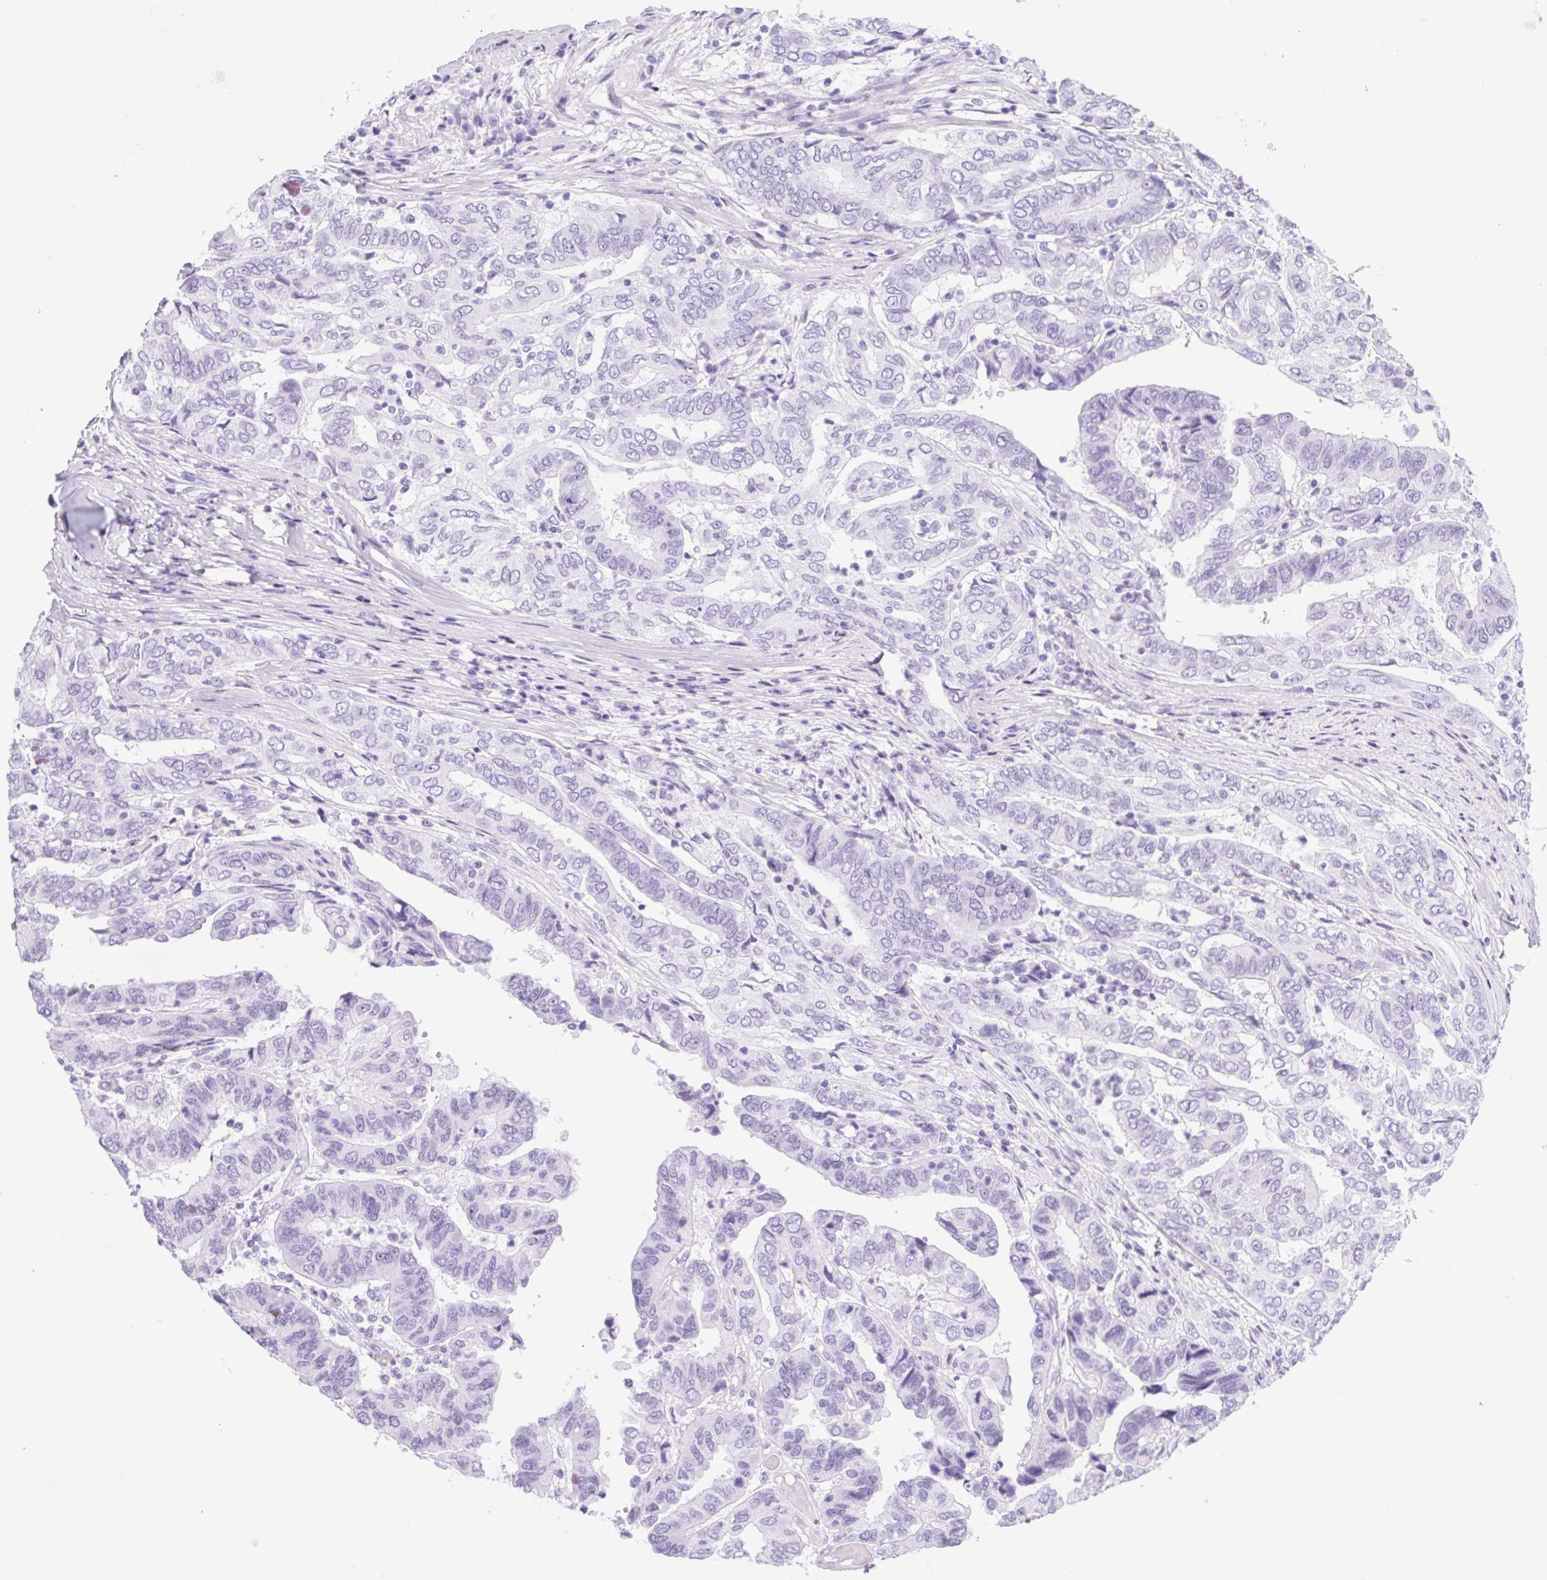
{"staining": {"intensity": "negative", "quantity": "none", "location": "none"}, "tissue": "ovarian cancer", "cell_type": "Tumor cells", "image_type": "cancer", "snomed": [{"axis": "morphology", "description": "Cystadenocarcinoma, serous, NOS"}, {"axis": "topography", "description": "Ovary"}], "caption": "Immunohistochemical staining of human ovarian cancer (serous cystadenocarcinoma) displays no significant expression in tumor cells.", "gene": "SPACA5B", "patient": {"sex": "female", "age": 79}}